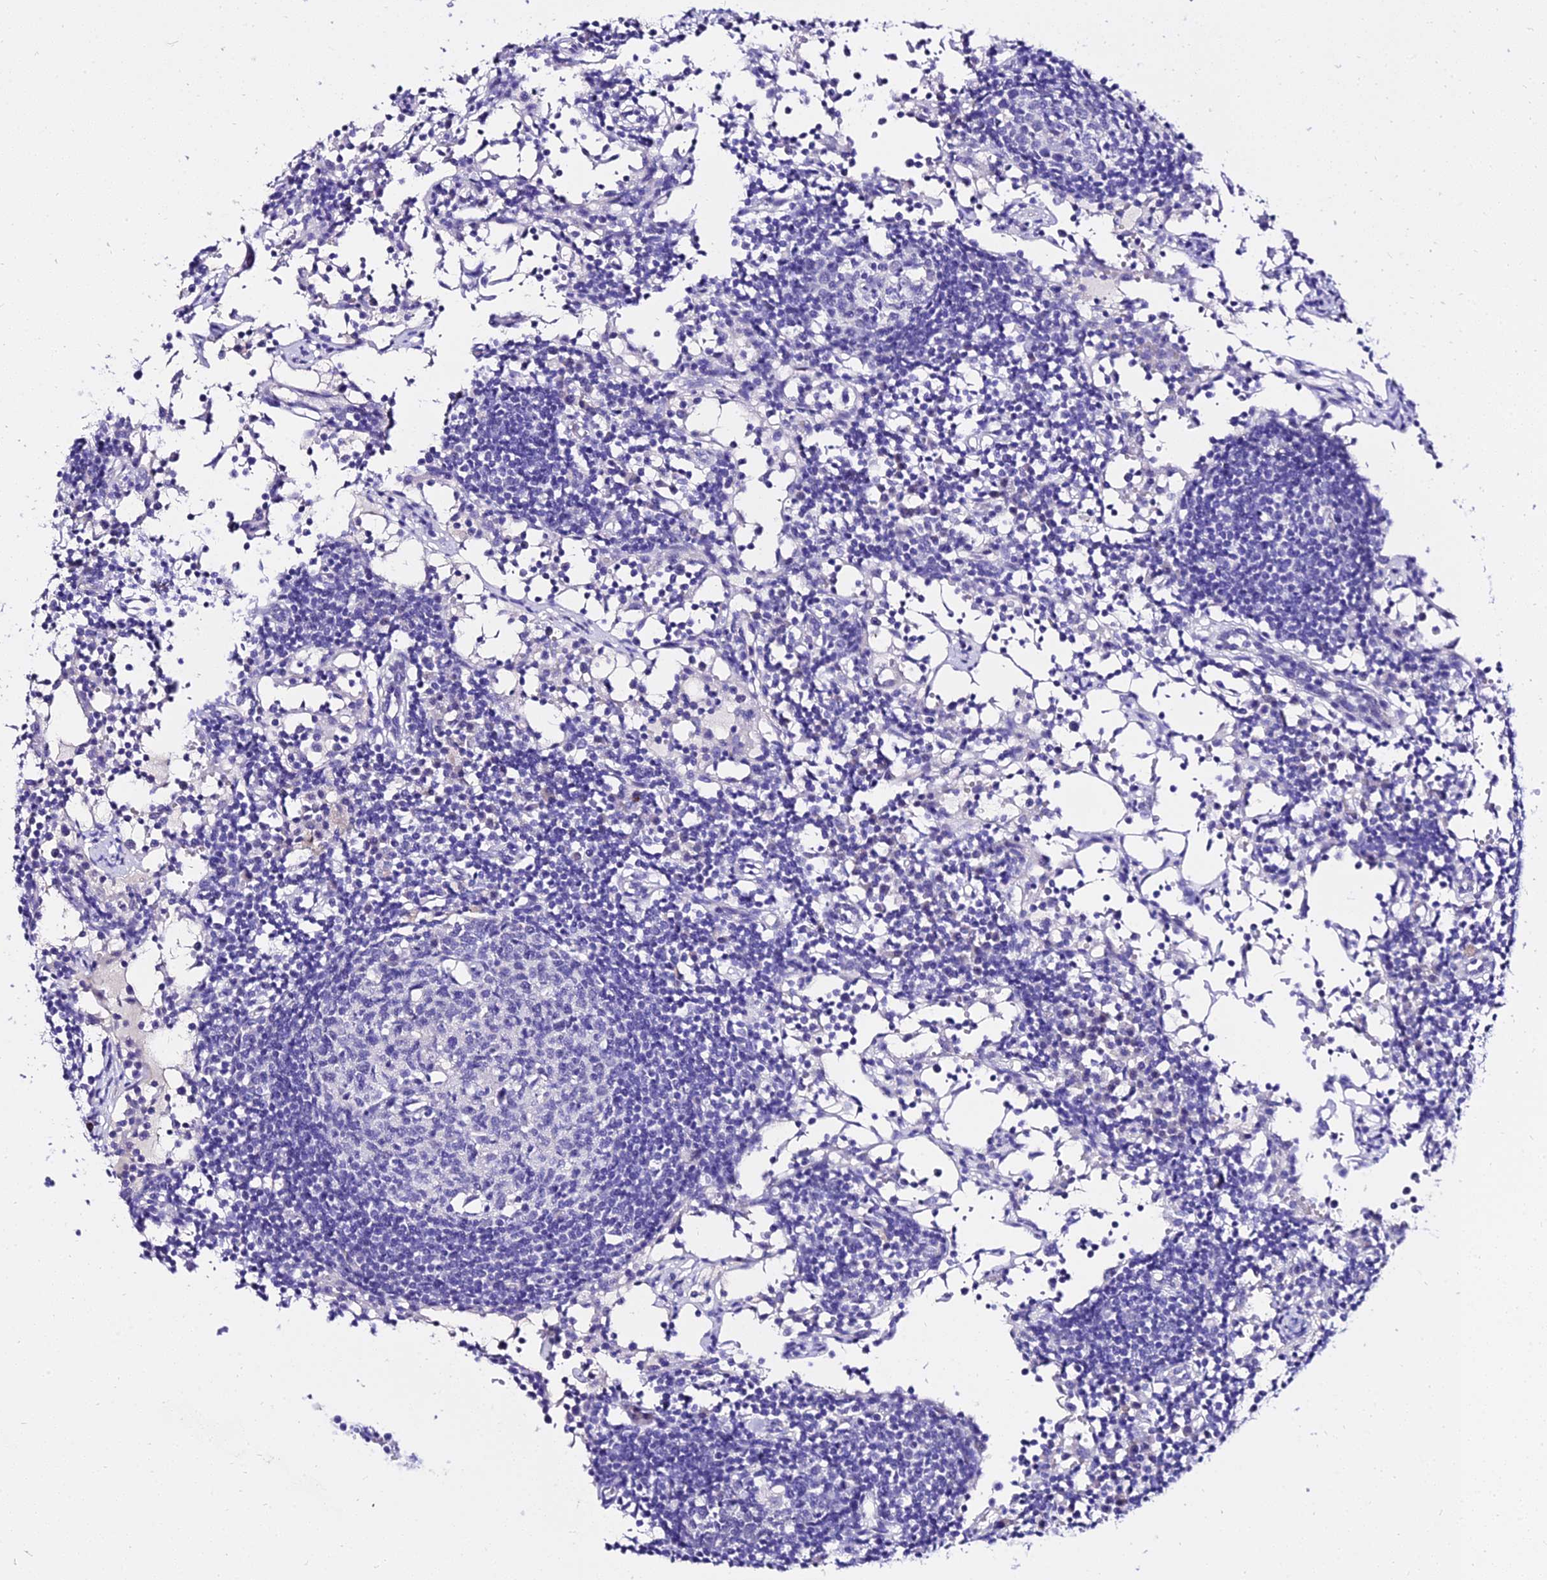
{"staining": {"intensity": "negative", "quantity": "none", "location": "none"}, "tissue": "lymph node", "cell_type": "Germinal center cells", "image_type": "normal", "snomed": [{"axis": "morphology", "description": "Normal tissue, NOS"}, {"axis": "topography", "description": "Lymph node"}], "caption": "This is a histopathology image of immunohistochemistry staining of normal lymph node, which shows no positivity in germinal center cells. (Immunohistochemistry, brightfield microscopy, high magnification).", "gene": "DEFB106A", "patient": {"sex": "female", "age": 55}}